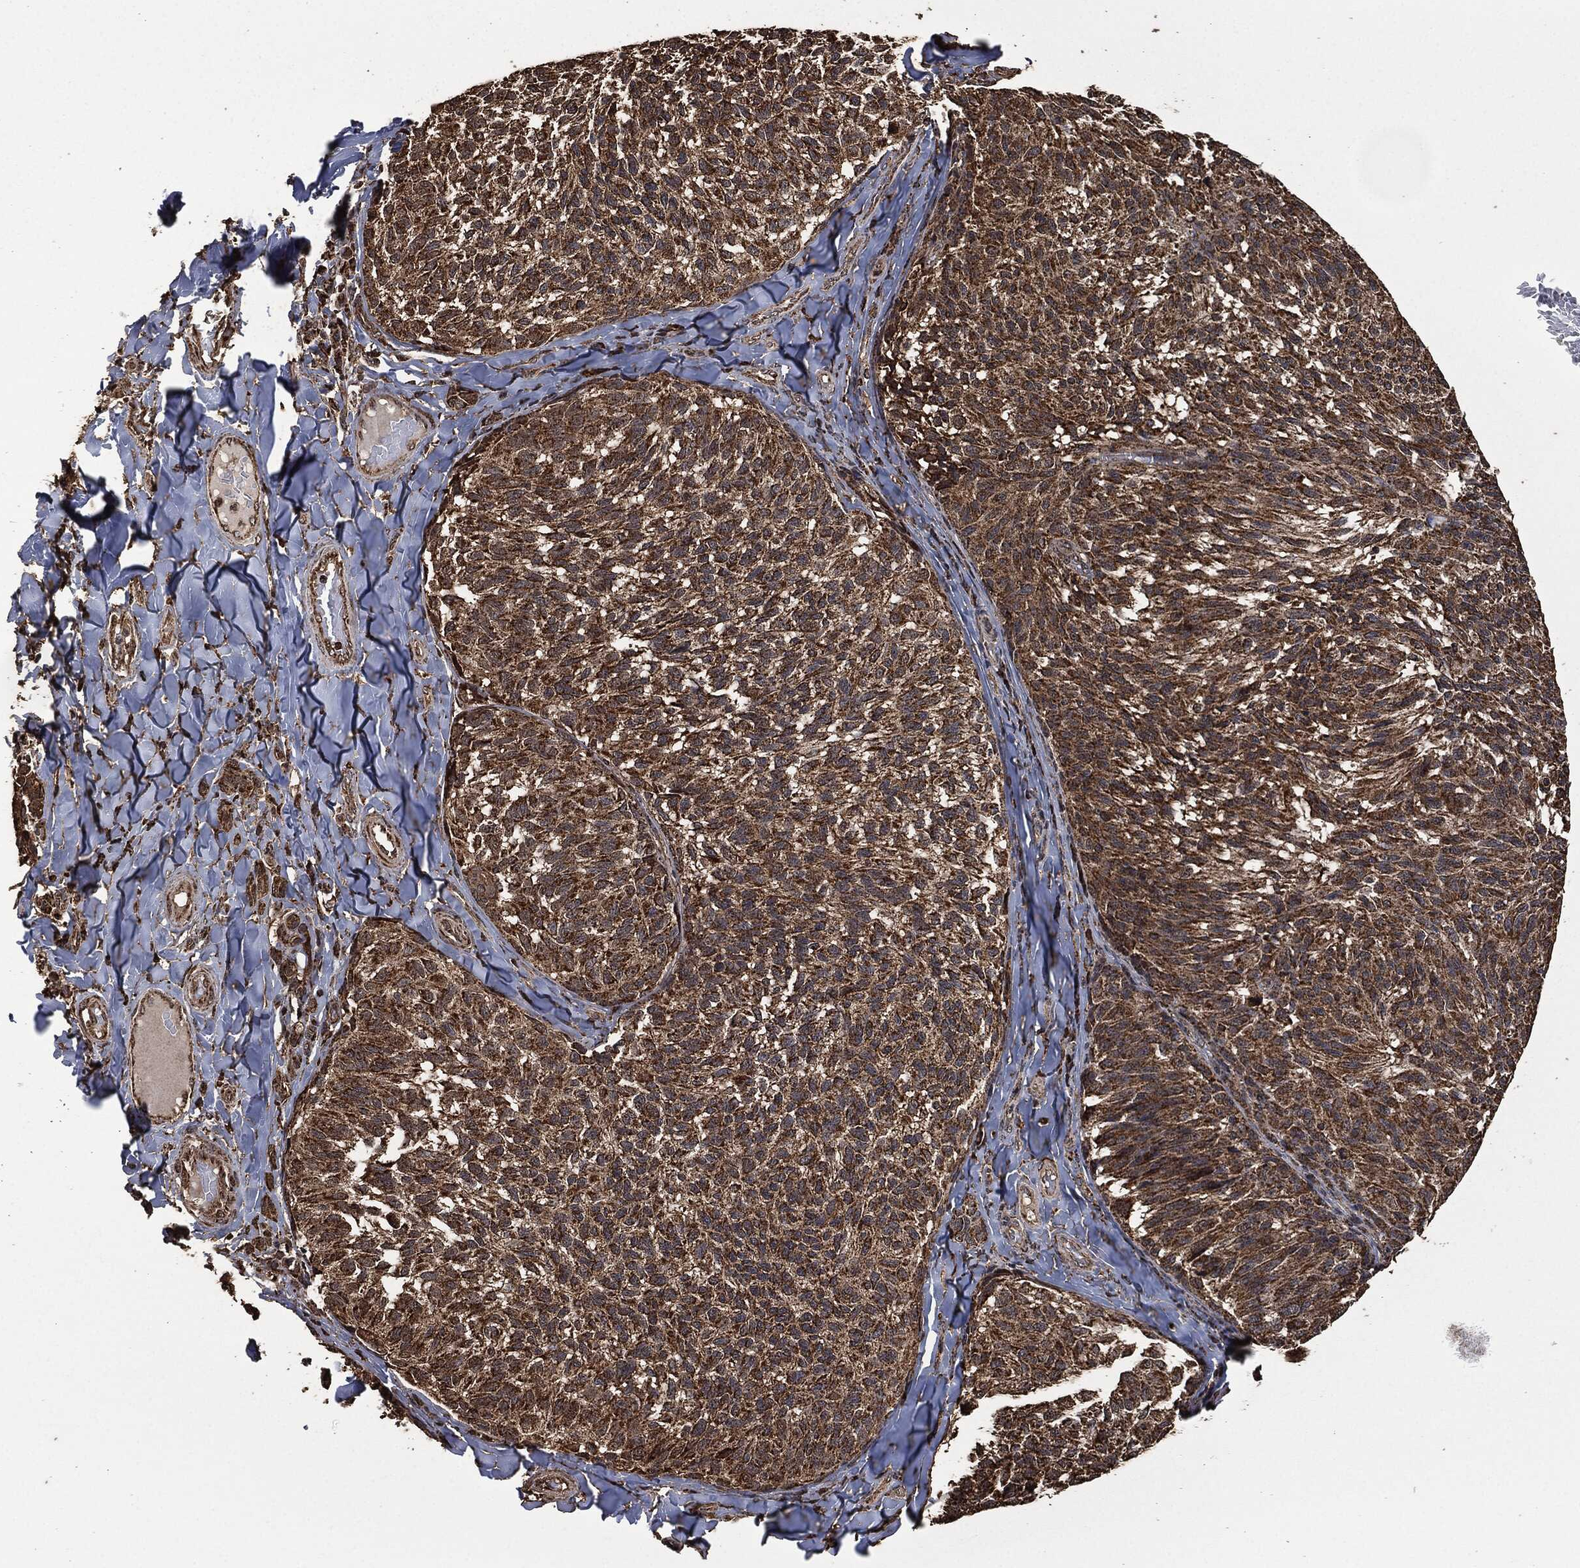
{"staining": {"intensity": "strong", "quantity": ">75%", "location": "cytoplasmic/membranous"}, "tissue": "melanoma", "cell_type": "Tumor cells", "image_type": "cancer", "snomed": [{"axis": "morphology", "description": "Malignant melanoma, NOS"}, {"axis": "topography", "description": "Skin"}], "caption": "IHC micrograph of human malignant melanoma stained for a protein (brown), which shows high levels of strong cytoplasmic/membranous expression in about >75% of tumor cells.", "gene": "LIG3", "patient": {"sex": "female", "age": 73}}